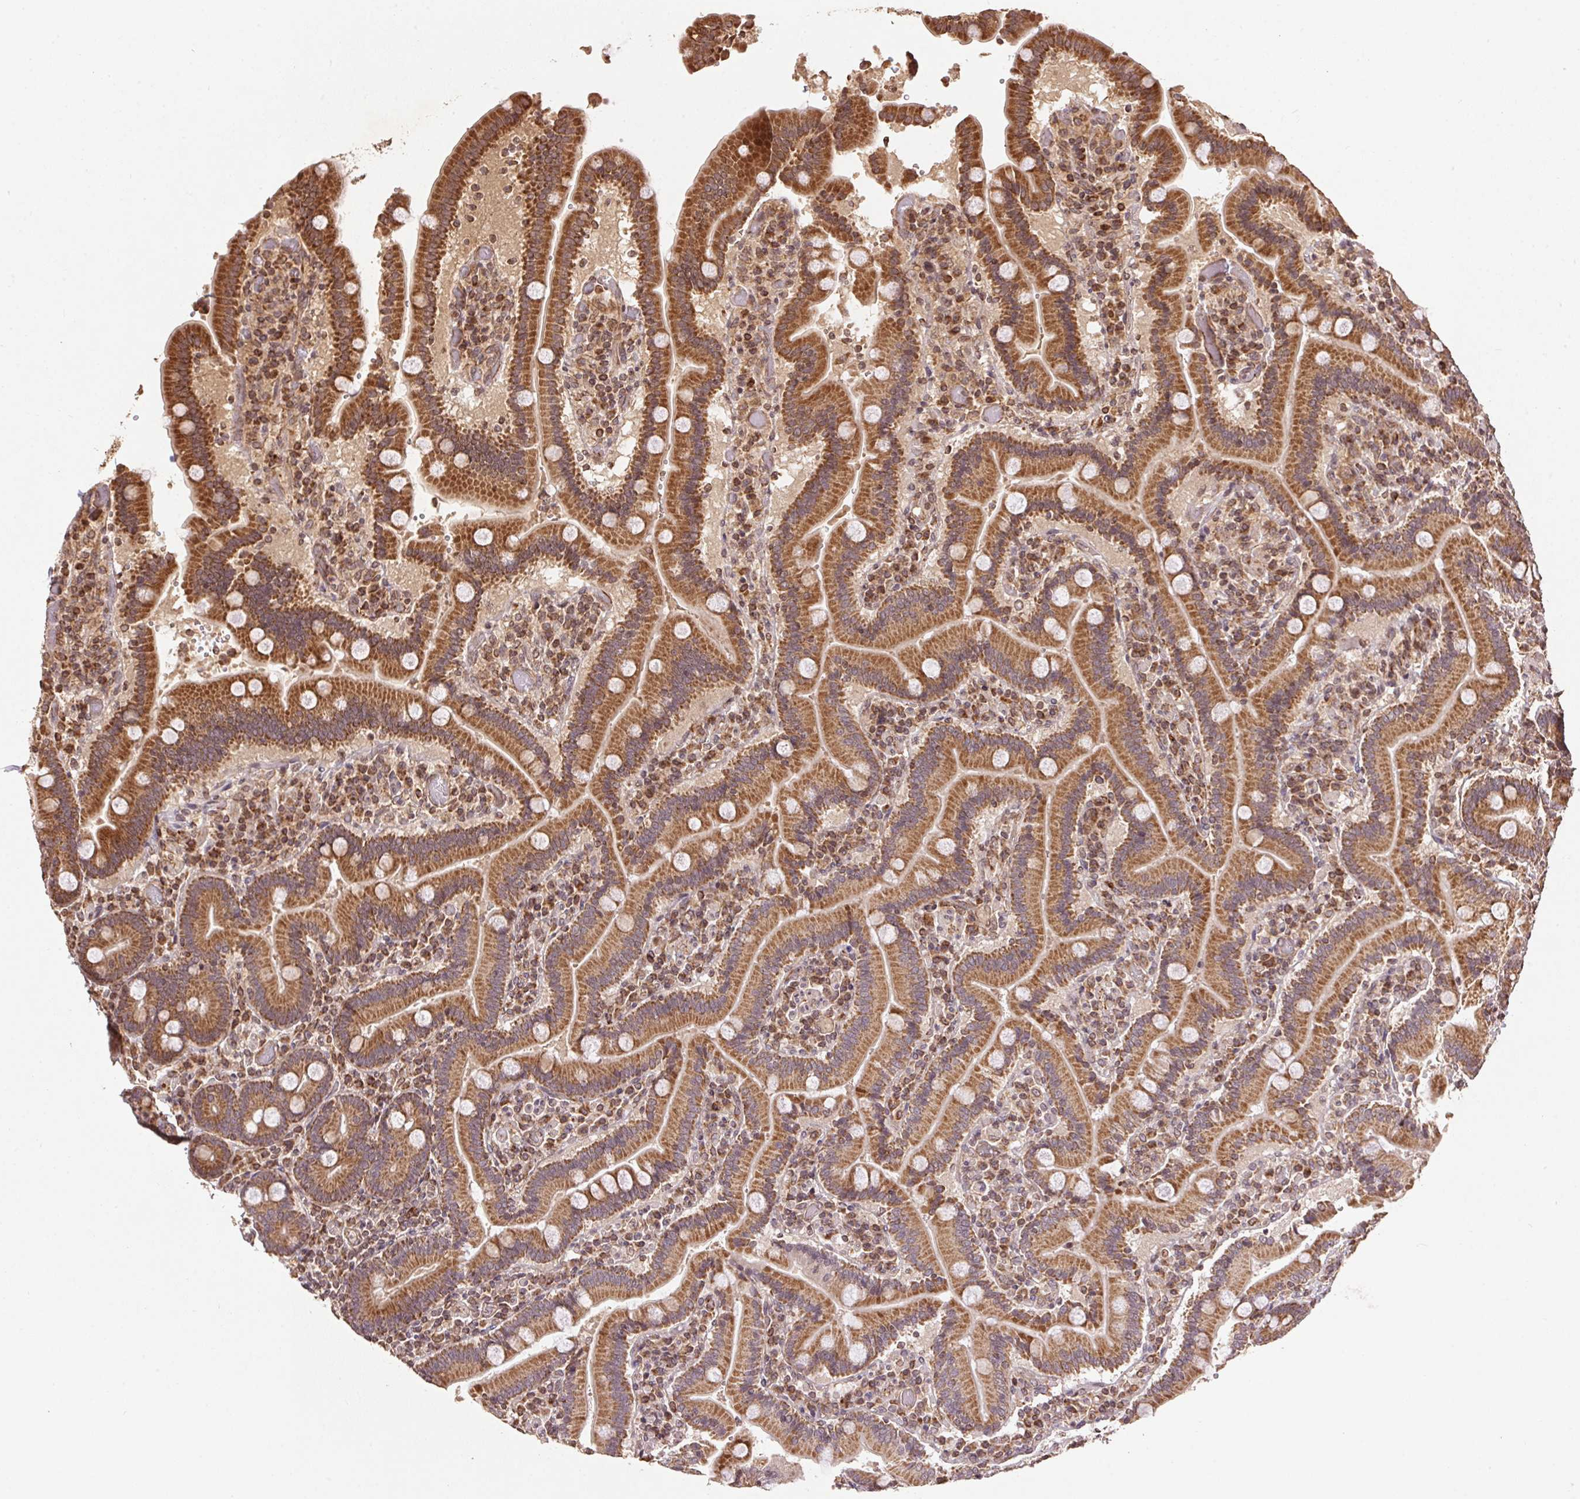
{"staining": {"intensity": "strong", "quantity": ">75%", "location": "cytoplasmic/membranous"}, "tissue": "duodenum", "cell_type": "Glandular cells", "image_type": "normal", "snomed": [{"axis": "morphology", "description": "Normal tissue, NOS"}, {"axis": "topography", "description": "Duodenum"}], "caption": "A micrograph of human duodenum stained for a protein exhibits strong cytoplasmic/membranous brown staining in glandular cells.", "gene": "SPRED2", "patient": {"sex": "female", "age": 62}}